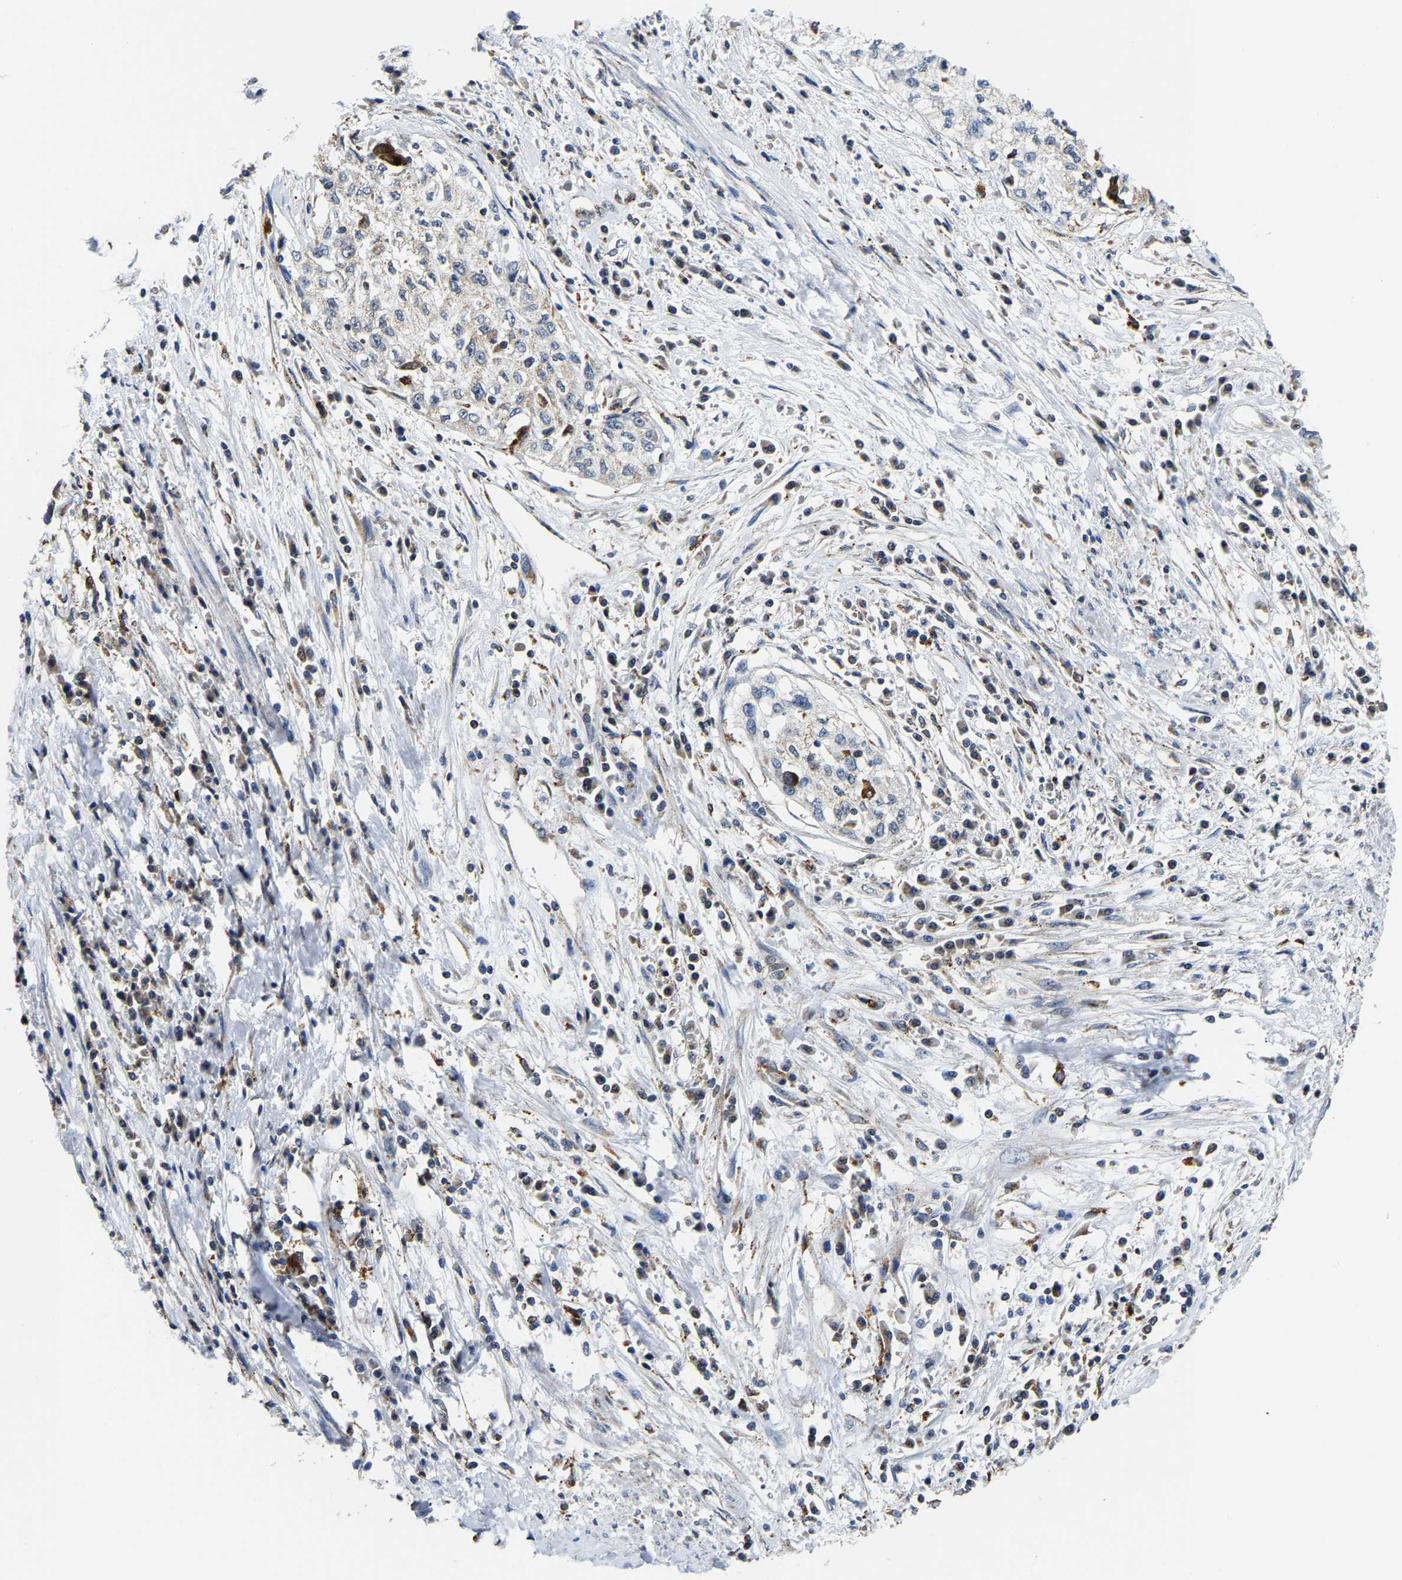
{"staining": {"intensity": "negative", "quantity": "none", "location": "none"}, "tissue": "cervical cancer", "cell_type": "Tumor cells", "image_type": "cancer", "snomed": [{"axis": "morphology", "description": "Squamous cell carcinoma, NOS"}, {"axis": "topography", "description": "Cervix"}], "caption": "This is an immunohistochemistry (IHC) photomicrograph of human squamous cell carcinoma (cervical). There is no positivity in tumor cells.", "gene": "GIMAP7", "patient": {"sex": "female", "age": 57}}